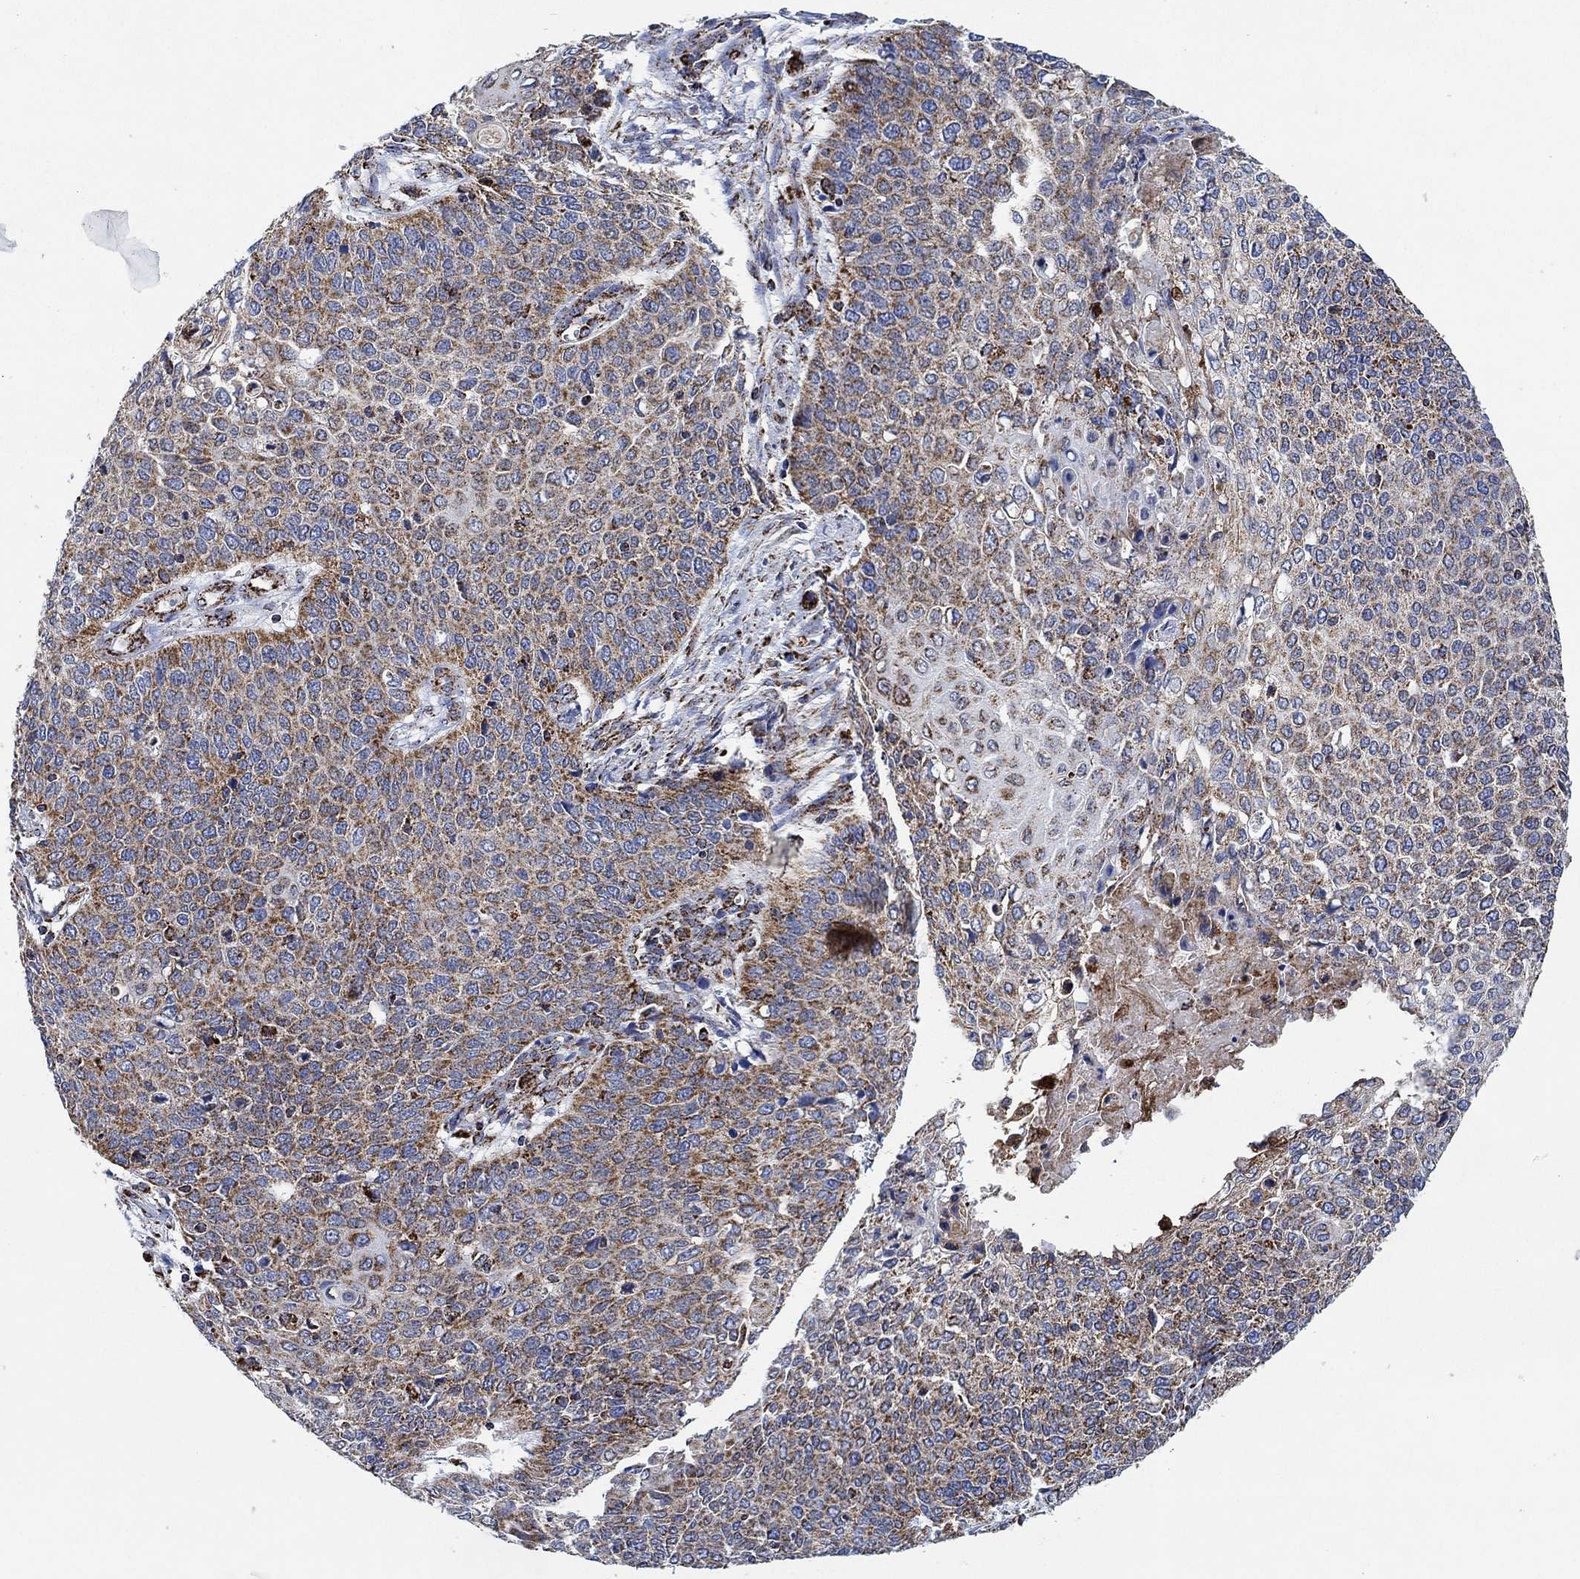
{"staining": {"intensity": "moderate", "quantity": "25%-75%", "location": "cytoplasmic/membranous"}, "tissue": "cervical cancer", "cell_type": "Tumor cells", "image_type": "cancer", "snomed": [{"axis": "morphology", "description": "Squamous cell carcinoma, NOS"}, {"axis": "topography", "description": "Cervix"}], "caption": "A high-resolution histopathology image shows IHC staining of squamous cell carcinoma (cervical), which exhibits moderate cytoplasmic/membranous positivity in about 25%-75% of tumor cells.", "gene": "NDUFS3", "patient": {"sex": "female", "age": 39}}